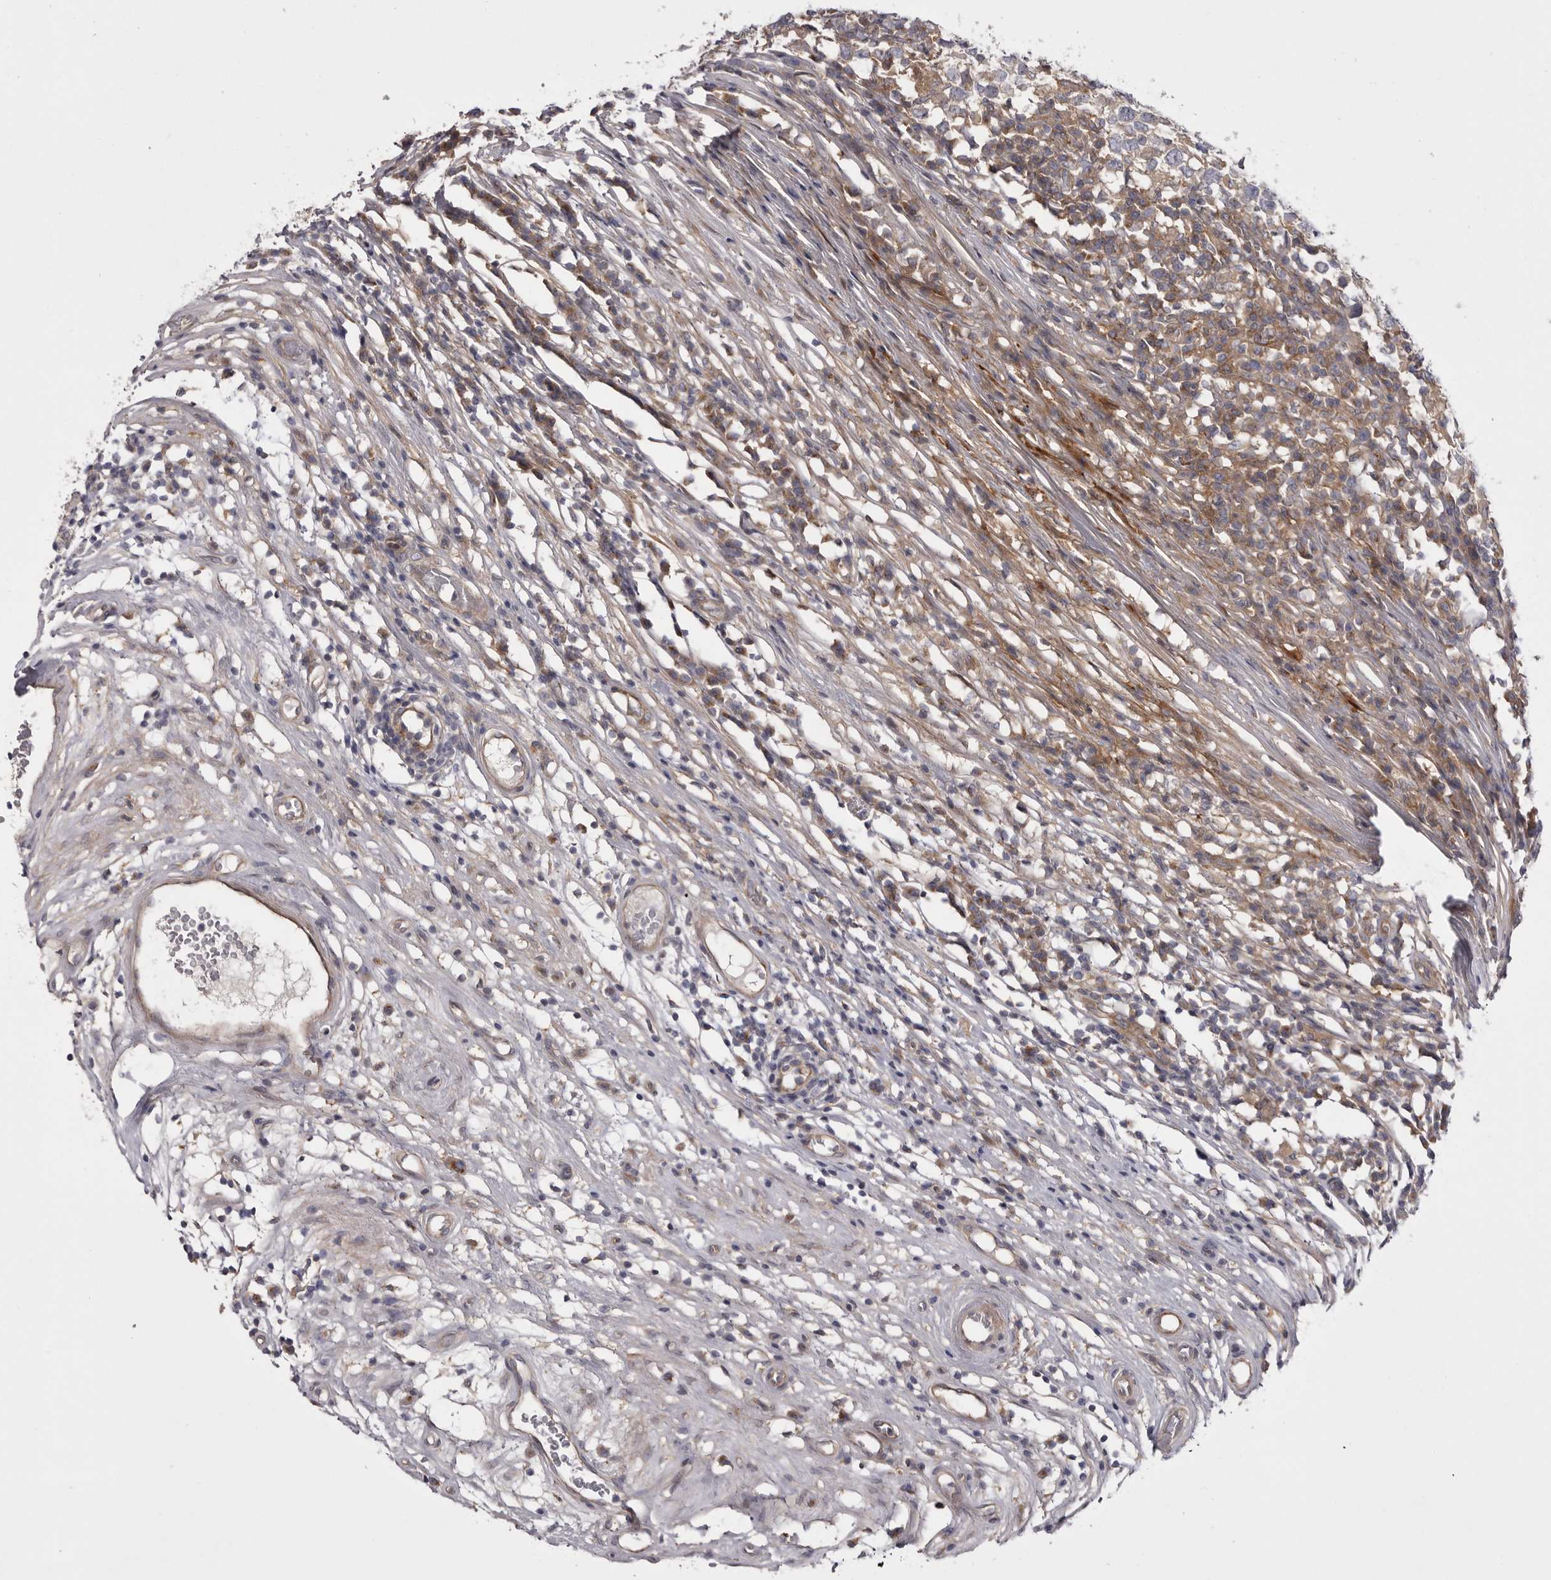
{"staining": {"intensity": "negative", "quantity": "none", "location": "none"}, "tissue": "testis cancer", "cell_type": "Tumor cells", "image_type": "cancer", "snomed": [{"axis": "morphology", "description": "Seminoma, NOS"}, {"axis": "topography", "description": "Testis"}], "caption": "Tumor cells are negative for protein expression in human seminoma (testis).", "gene": "OSBPL9", "patient": {"sex": "male", "age": 65}}